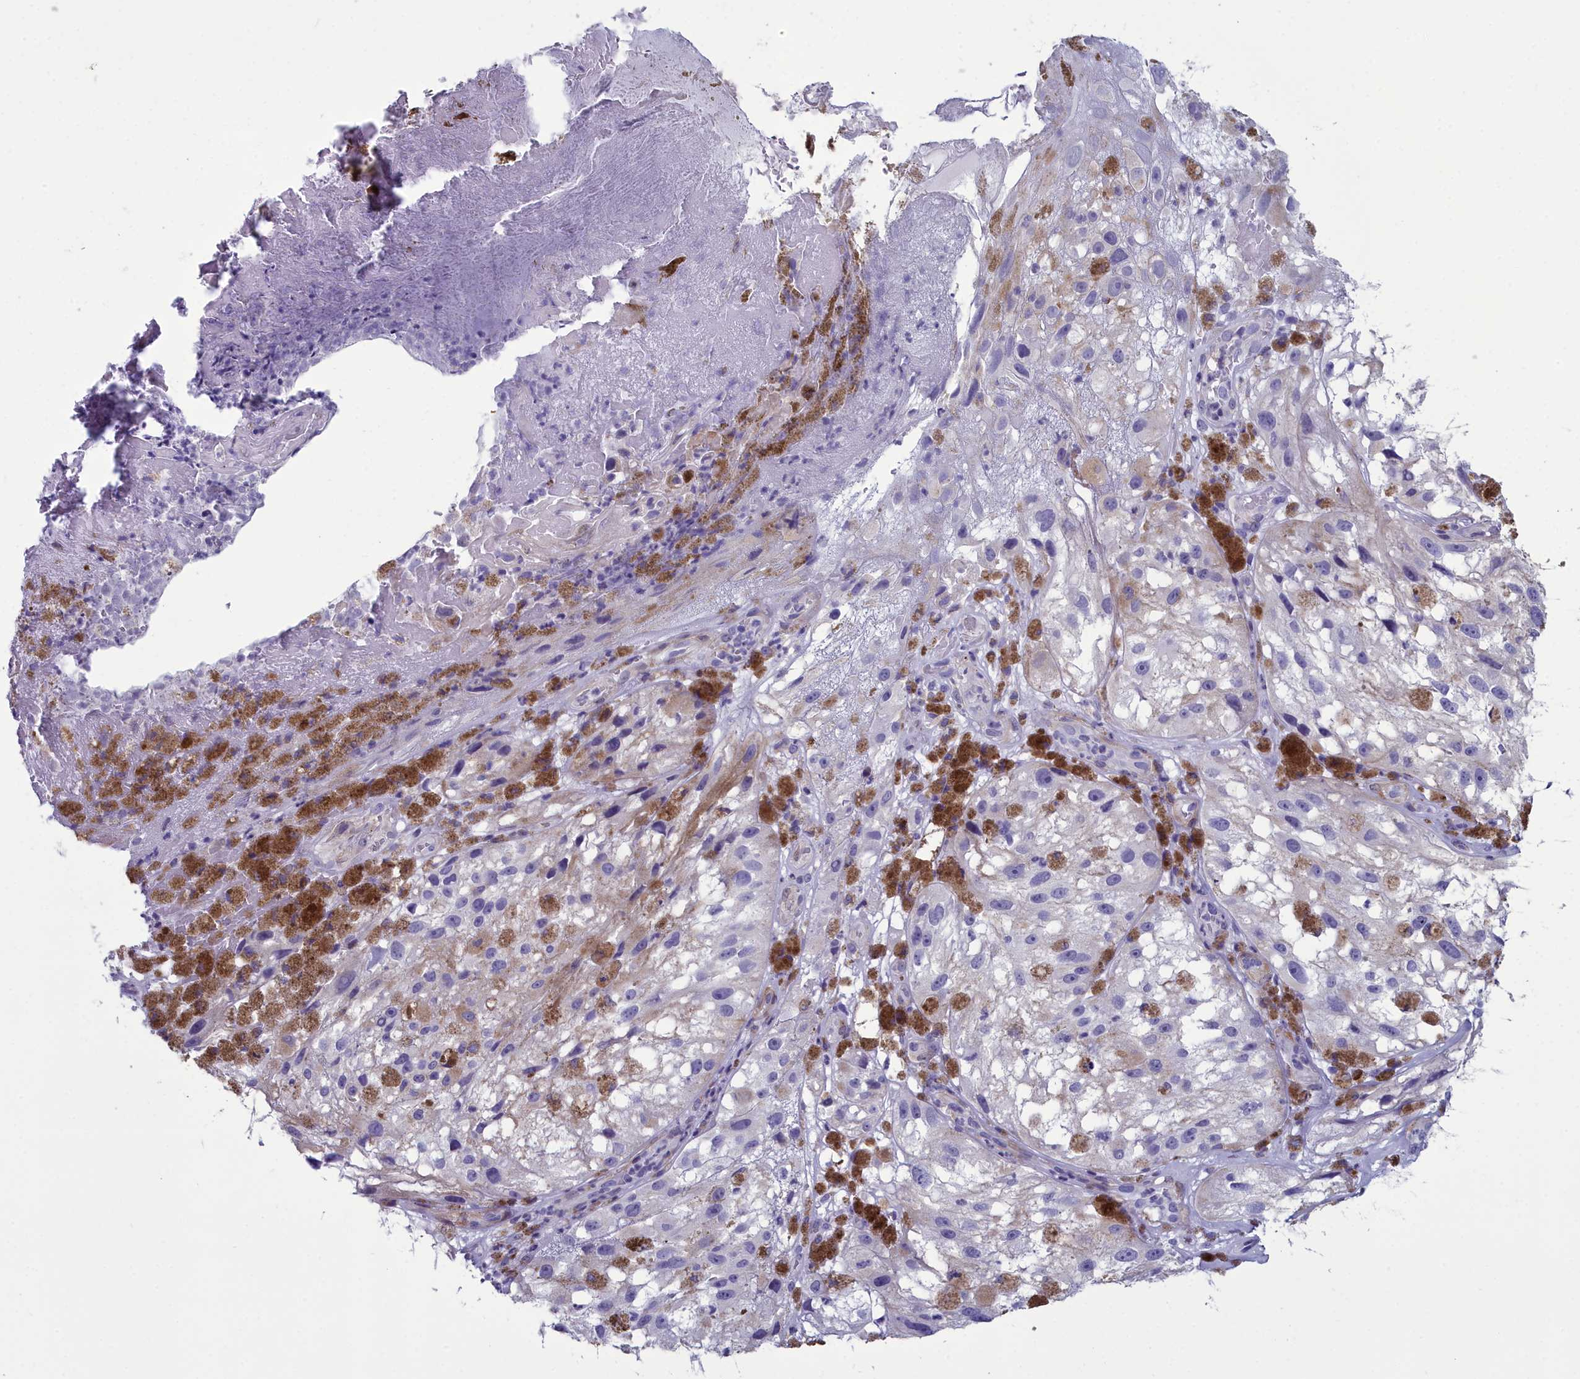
{"staining": {"intensity": "weak", "quantity": "<25%", "location": "cytoplasmic/membranous"}, "tissue": "melanoma", "cell_type": "Tumor cells", "image_type": "cancer", "snomed": [{"axis": "morphology", "description": "Malignant melanoma, NOS"}, {"axis": "topography", "description": "Skin"}], "caption": "Immunohistochemistry of human melanoma shows no positivity in tumor cells.", "gene": "PPP1R14A", "patient": {"sex": "male", "age": 88}}